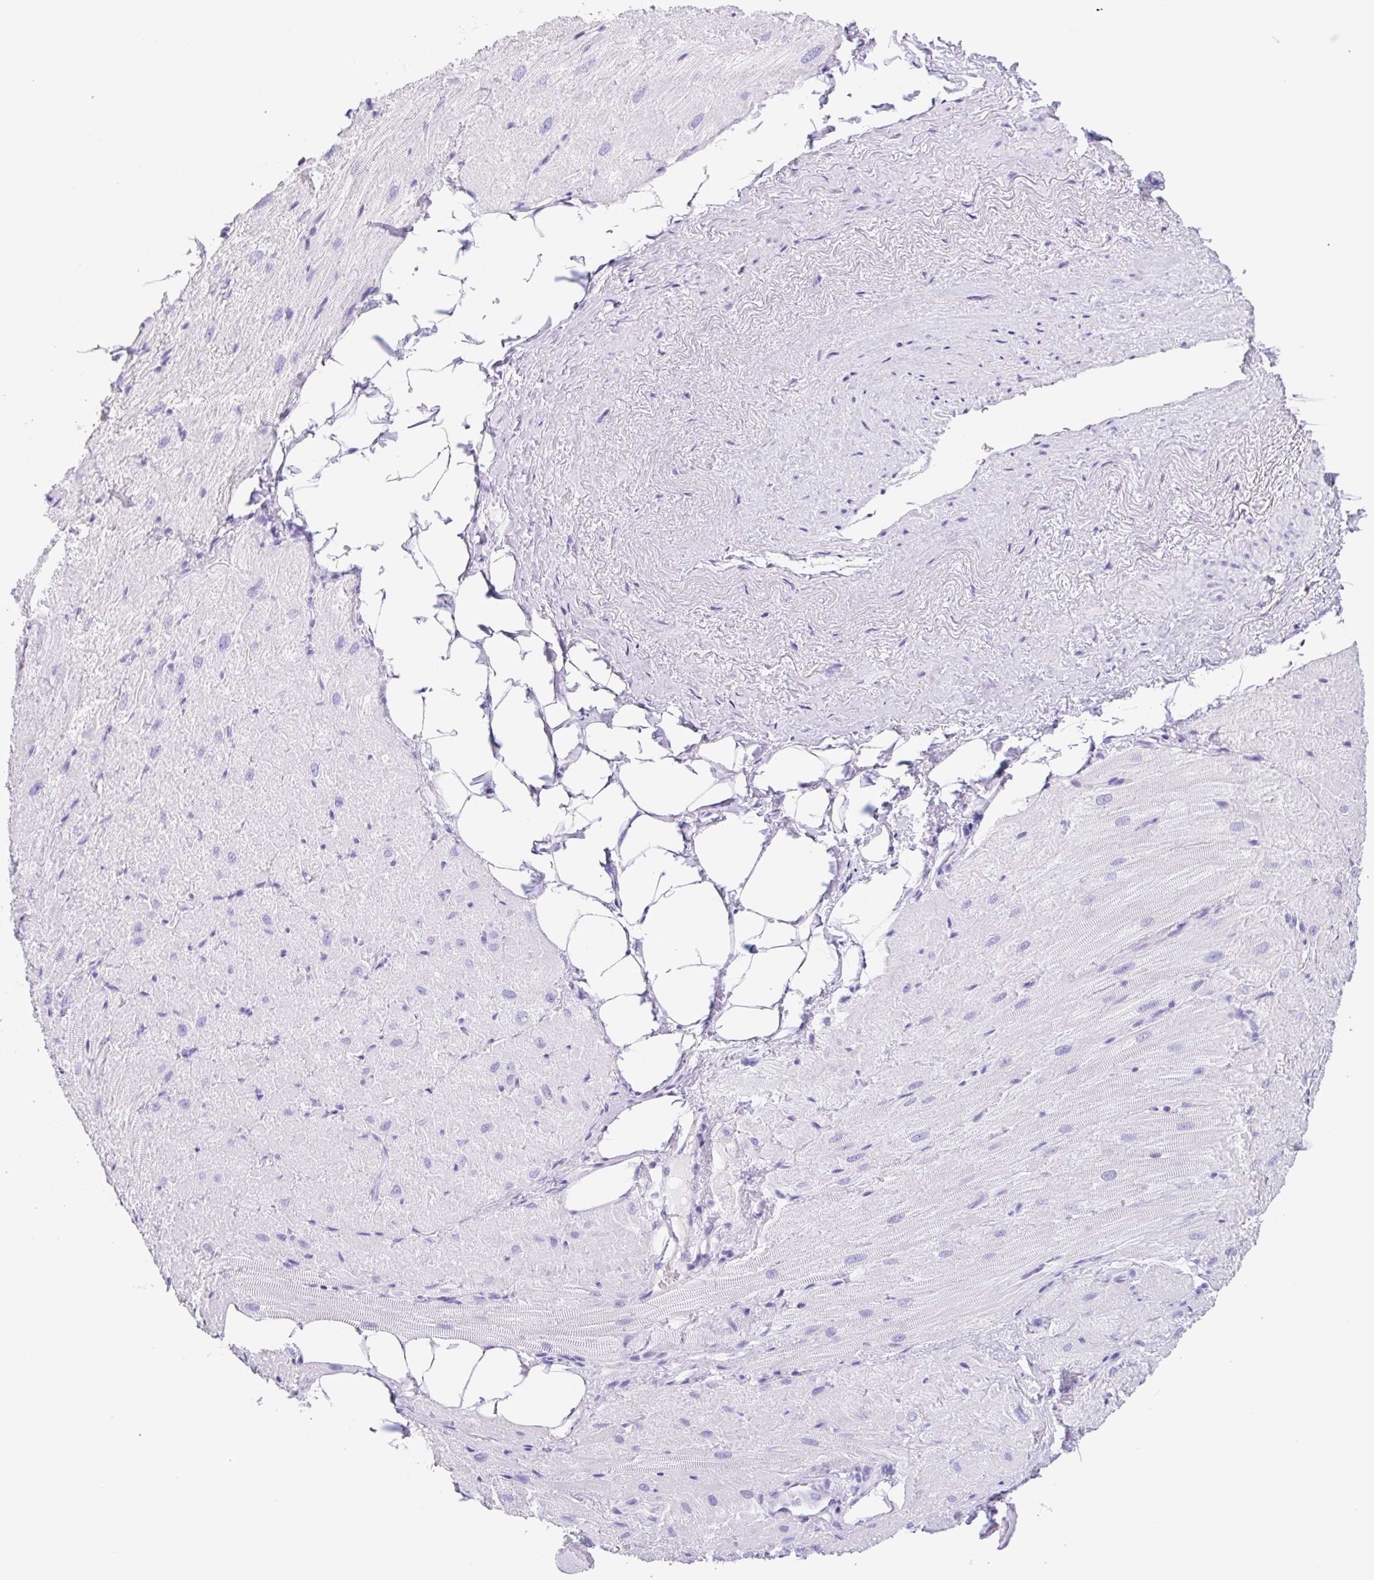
{"staining": {"intensity": "negative", "quantity": "none", "location": "none"}, "tissue": "heart muscle", "cell_type": "Cardiomyocytes", "image_type": "normal", "snomed": [{"axis": "morphology", "description": "Normal tissue, NOS"}, {"axis": "topography", "description": "Heart"}], "caption": "Heart muscle stained for a protein using IHC demonstrates no expression cardiomyocytes.", "gene": "CPA1", "patient": {"sex": "male", "age": 62}}